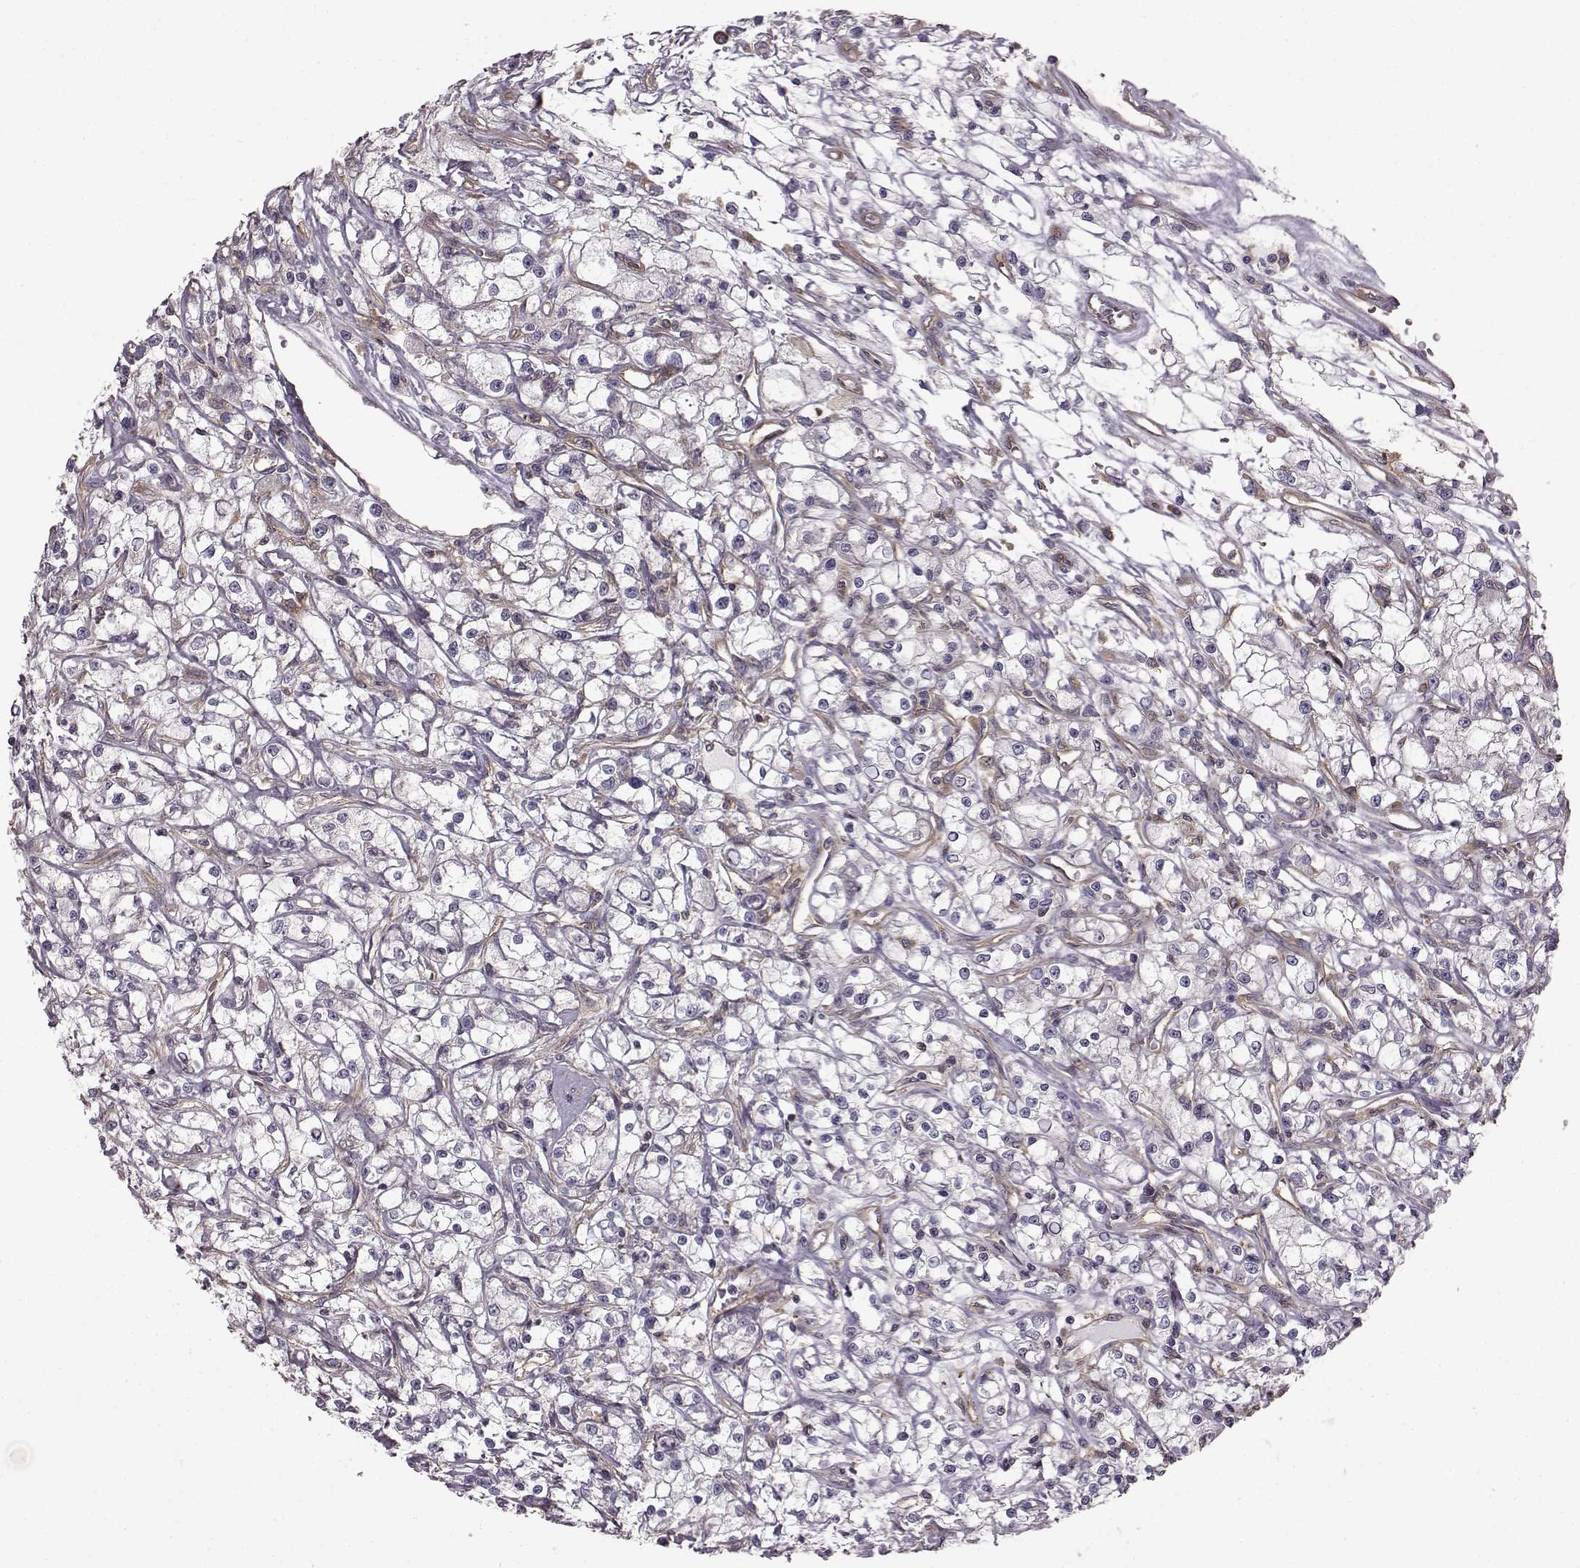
{"staining": {"intensity": "negative", "quantity": "none", "location": "none"}, "tissue": "renal cancer", "cell_type": "Tumor cells", "image_type": "cancer", "snomed": [{"axis": "morphology", "description": "Adenocarcinoma, NOS"}, {"axis": "topography", "description": "Kidney"}], "caption": "Renal cancer was stained to show a protein in brown. There is no significant expression in tumor cells.", "gene": "RABGAP1", "patient": {"sex": "female", "age": 59}}